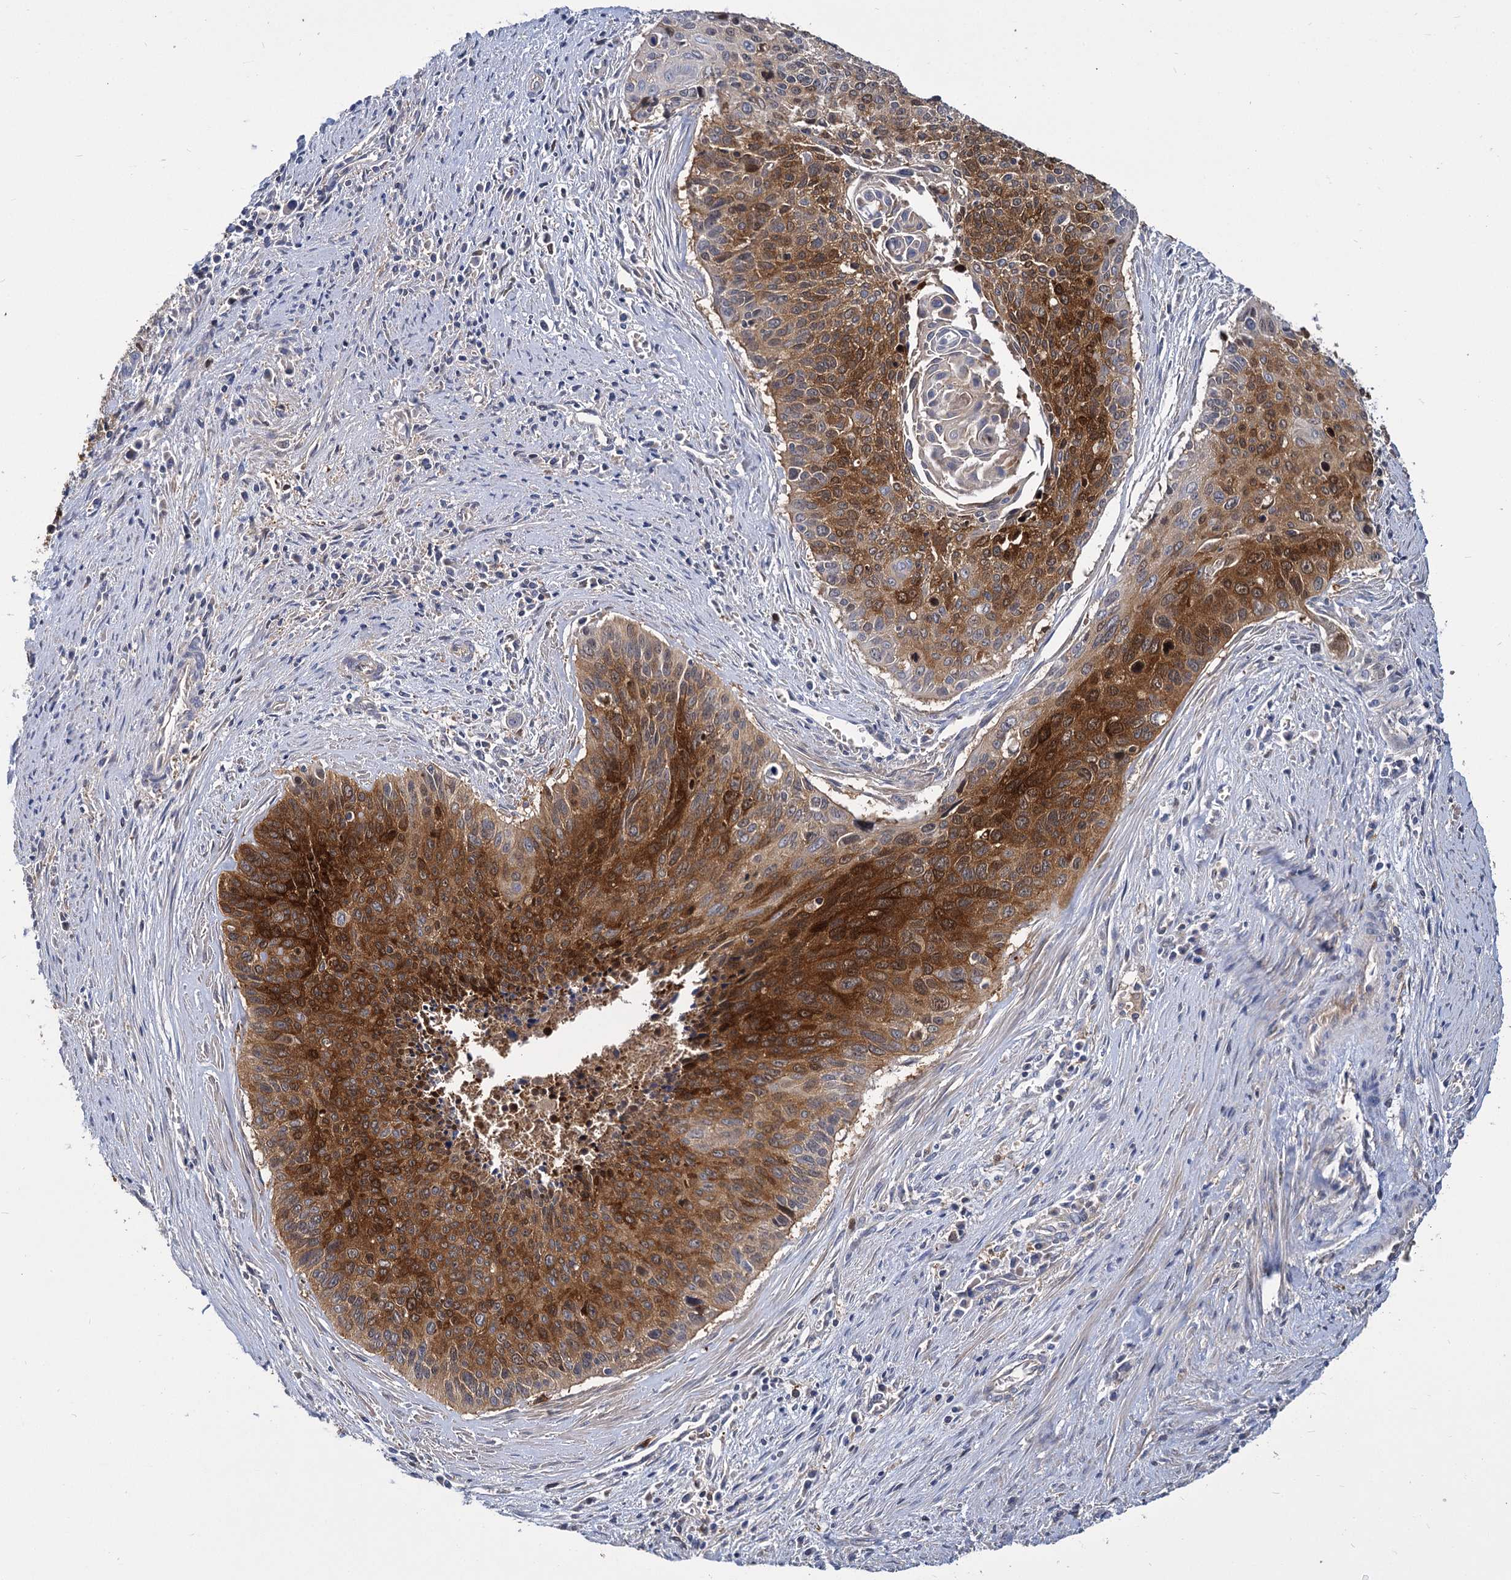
{"staining": {"intensity": "strong", "quantity": ">75%", "location": "cytoplasmic/membranous"}, "tissue": "cervical cancer", "cell_type": "Tumor cells", "image_type": "cancer", "snomed": [{"axis": "morphology", "description": "Squamous cell carcinoma, NOS"}, {"axis": "topography", "description": "Cervix"}], "caption": "Cervical cancer (squamous cell carcinoma) stained with IHC shows strong cytoplasmic/membranous positivity in about >75% of tumor cells.", "gene": "GCLC", "patient": {"sex": "female", "age": 55}}